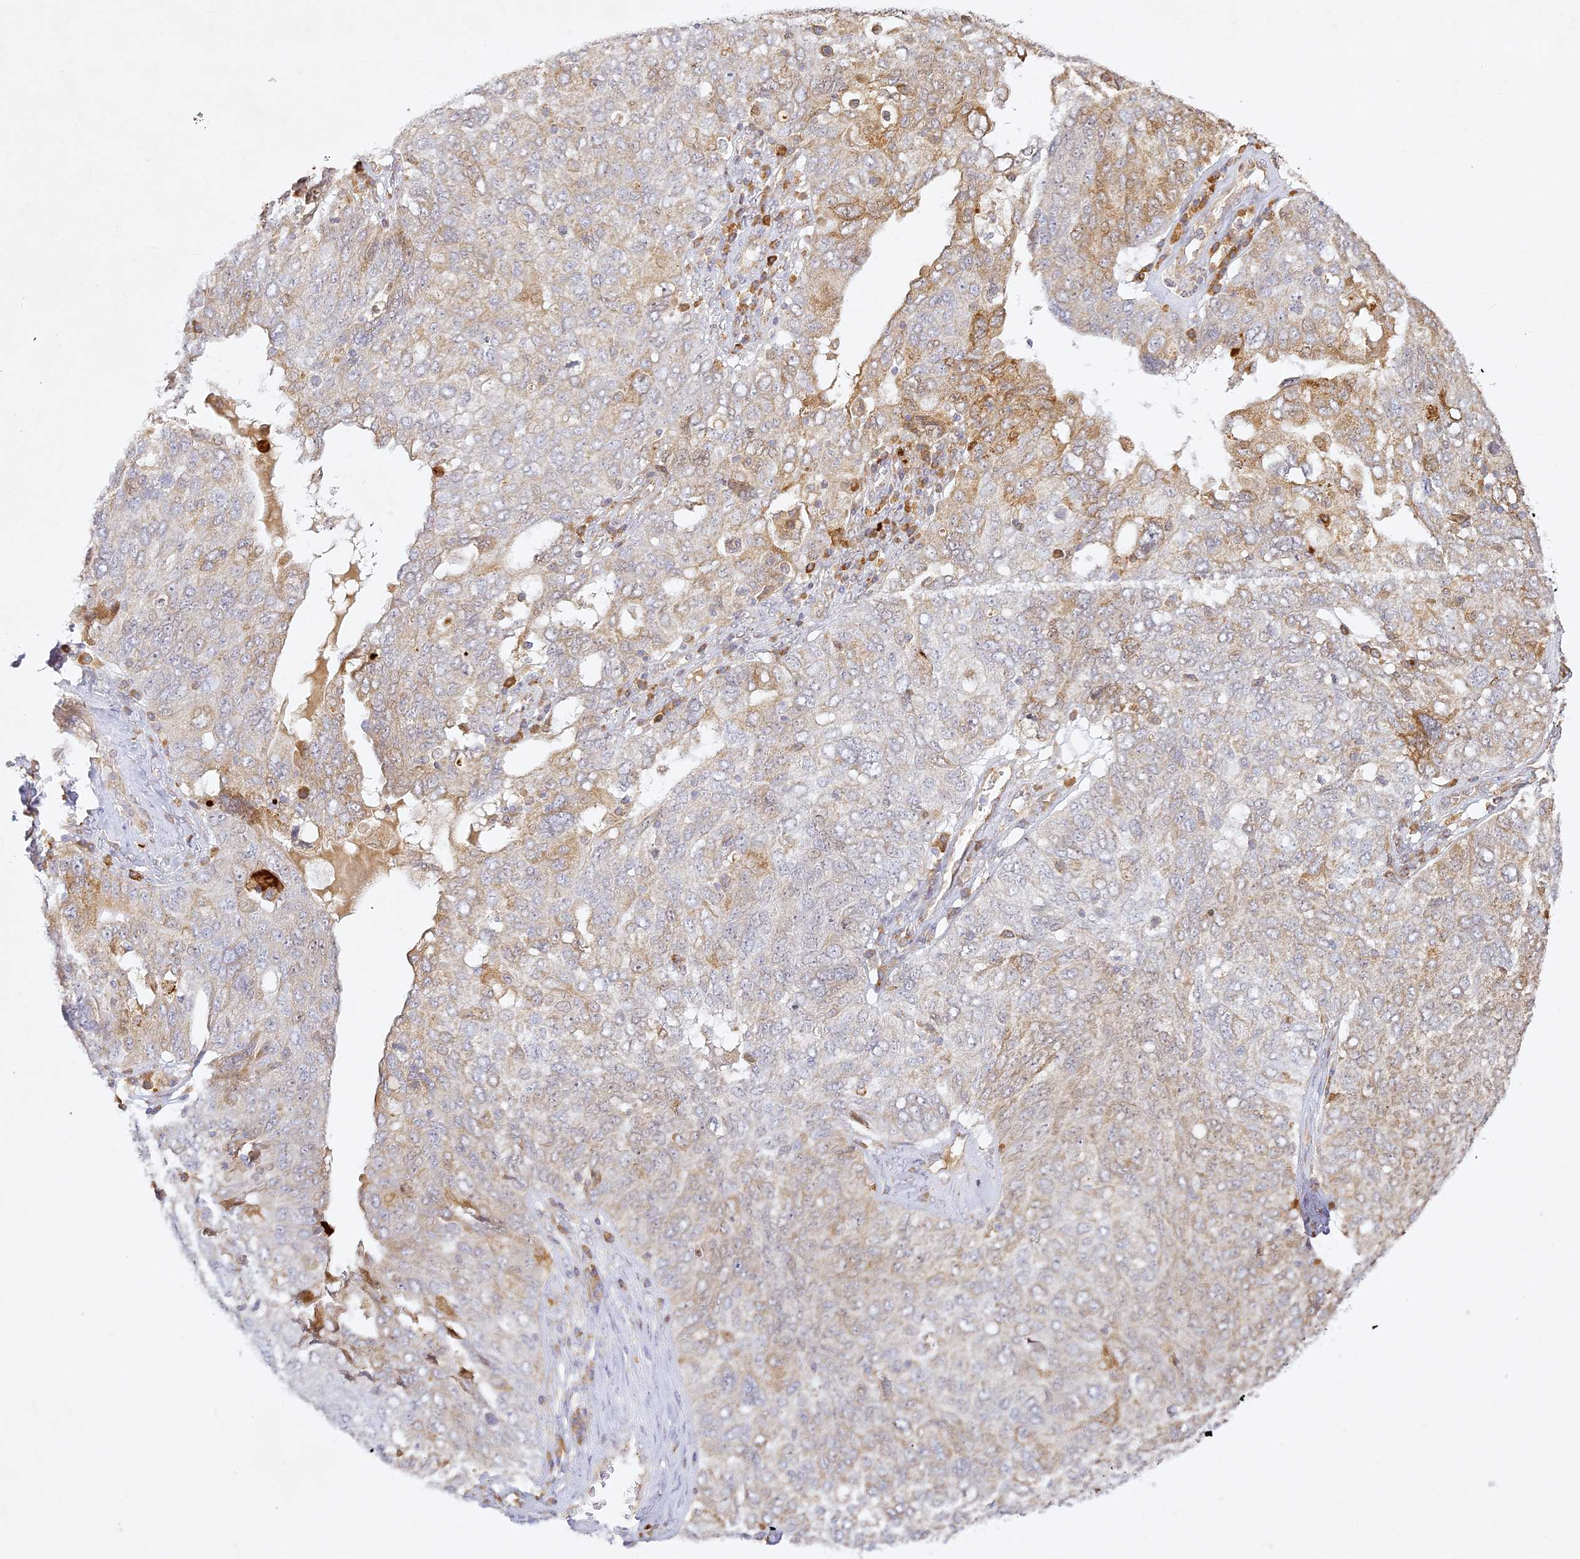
{"staining": {"intensity": "moderate", "quantity": "<25%", "location": "cytoplasmic/membranous"}, "tissue": "ovarian cancer", "cell_type": "Tumor cells", "image_type": "cancer", "snomed": [{"axis": "morphology", "description": "Carcinoma, endometroid"}, {"axis": "topography", "description": "Ovary"}], "caption": "A brown stain shows moderate cytoplasmic/membranous positivity of a protein in human ovarian cancer (endometroid carcinoma) tumor cells. The staining was performed using DAB (3,3'-diaminobenzidine) to visualize the protein expression in brown, while the nuclei were stained in blue with hematoxylin (Magnification: 20x).", "gene": "SLC30A5", "patient": {"sex": "female", "age": 62}}